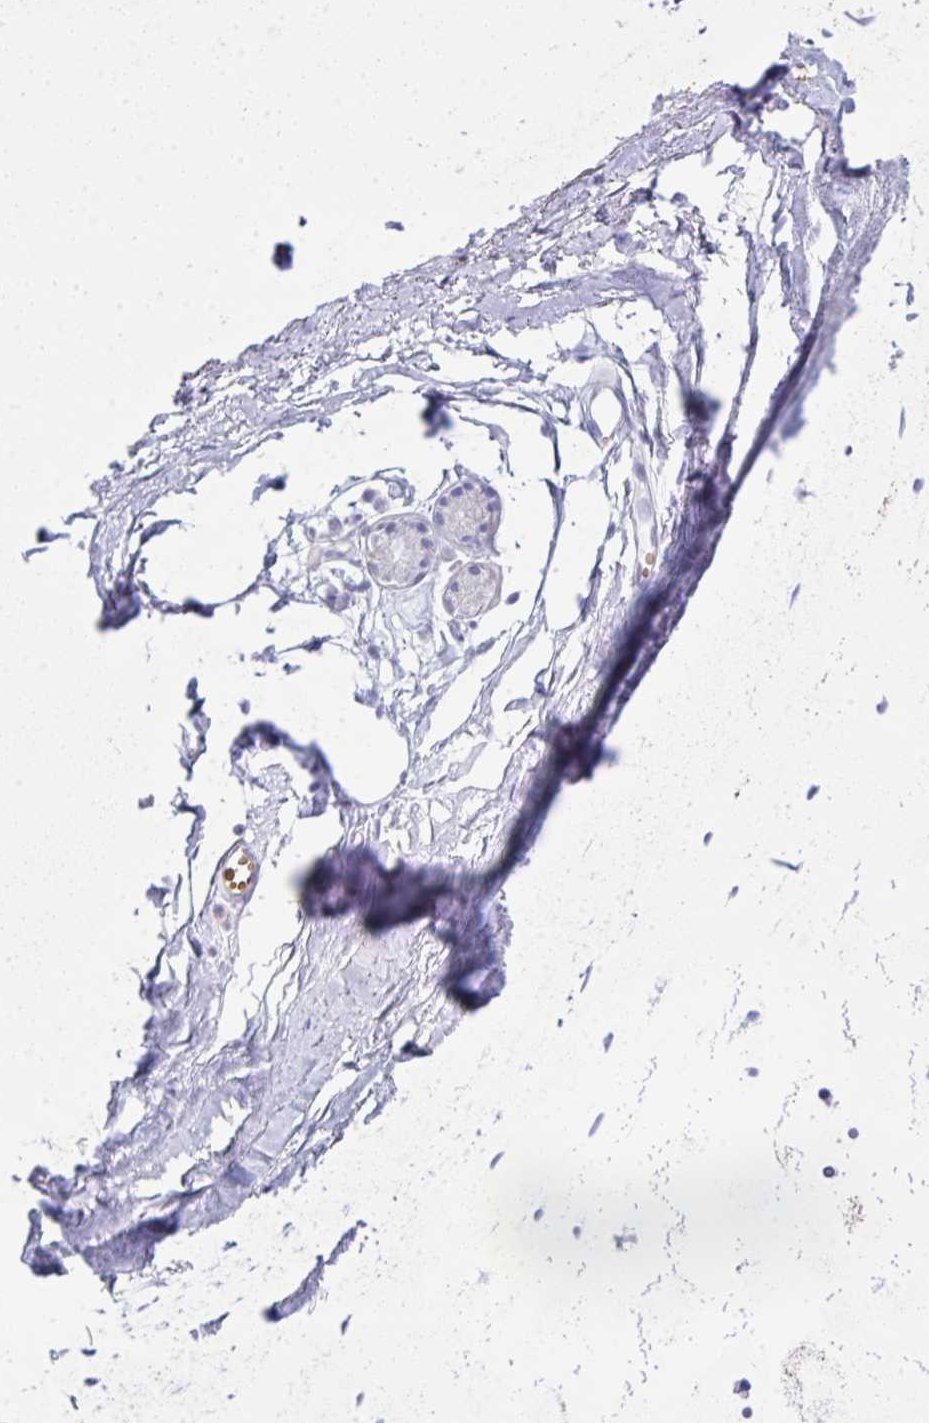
{"staining": {"intensity": "moderate", "quantity": "<25%", "location": "cytoplasmic/membranous"}, "tissue": "soft tissue", "cell_type": "Chondrocytes", "image_type": "normal", "snomed": [{"axis": "morphology", "description": "Normal tissue, NOS"}, {"axis": "topography", "description": "Cartilage tissue"}, {"axis": "topography", "description": "Bronchus"}, {"axis": "topography", "description": "Peripheral nerve tissue"}], "caption": "Brown immunohistochemical staining in benign human soft tissue reveals moderate cytoplasmic/membranous staining in approximately <25% of chondrocytes.", "gene": "SPTB", "patient": {"sex": "female", "age": 59}}